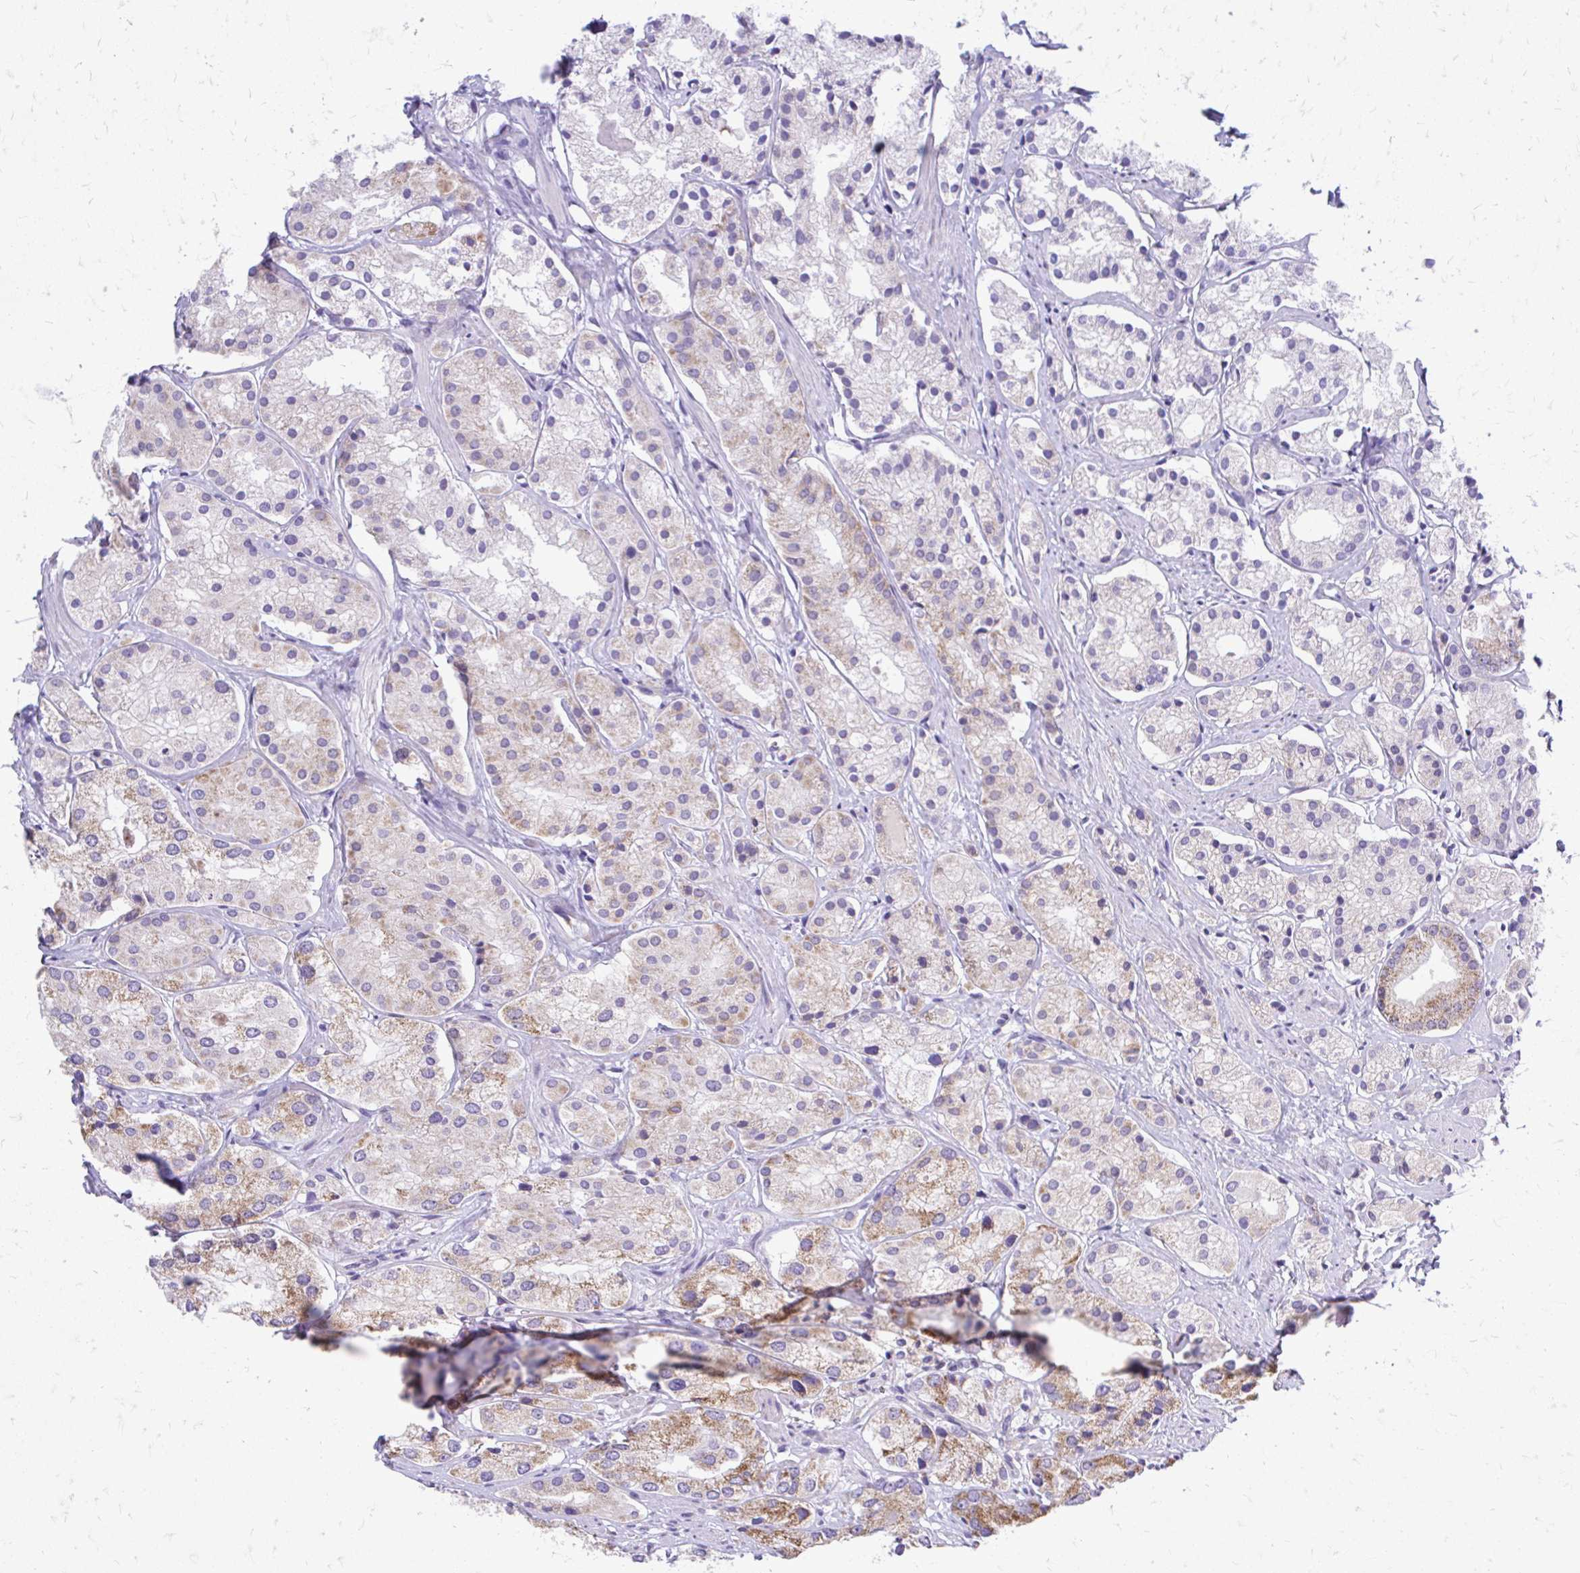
{"staining": {"intensity": "moderate", "quantity": "25%-75%", "location": "cytoplasmic/membranous"}, "tissue": "prostate cancer", "cell_type": "Tumor cells", "image_type": "cancer", "snomed": [{"axis": "morphology", "description": "Adenocarcinoma, Low grade"}, {"axis": "topography", "description": "Prostate"}], "caption": "Prostate low-grade adenocarcinoma was stained to show a protein in brown. There is medium levels of moderate cytoplasmic/membranous expression in approximately 25%-75% of tumor cells.", "gene": "MRPL19", "patient": {"sex": "male", "age": 69}}